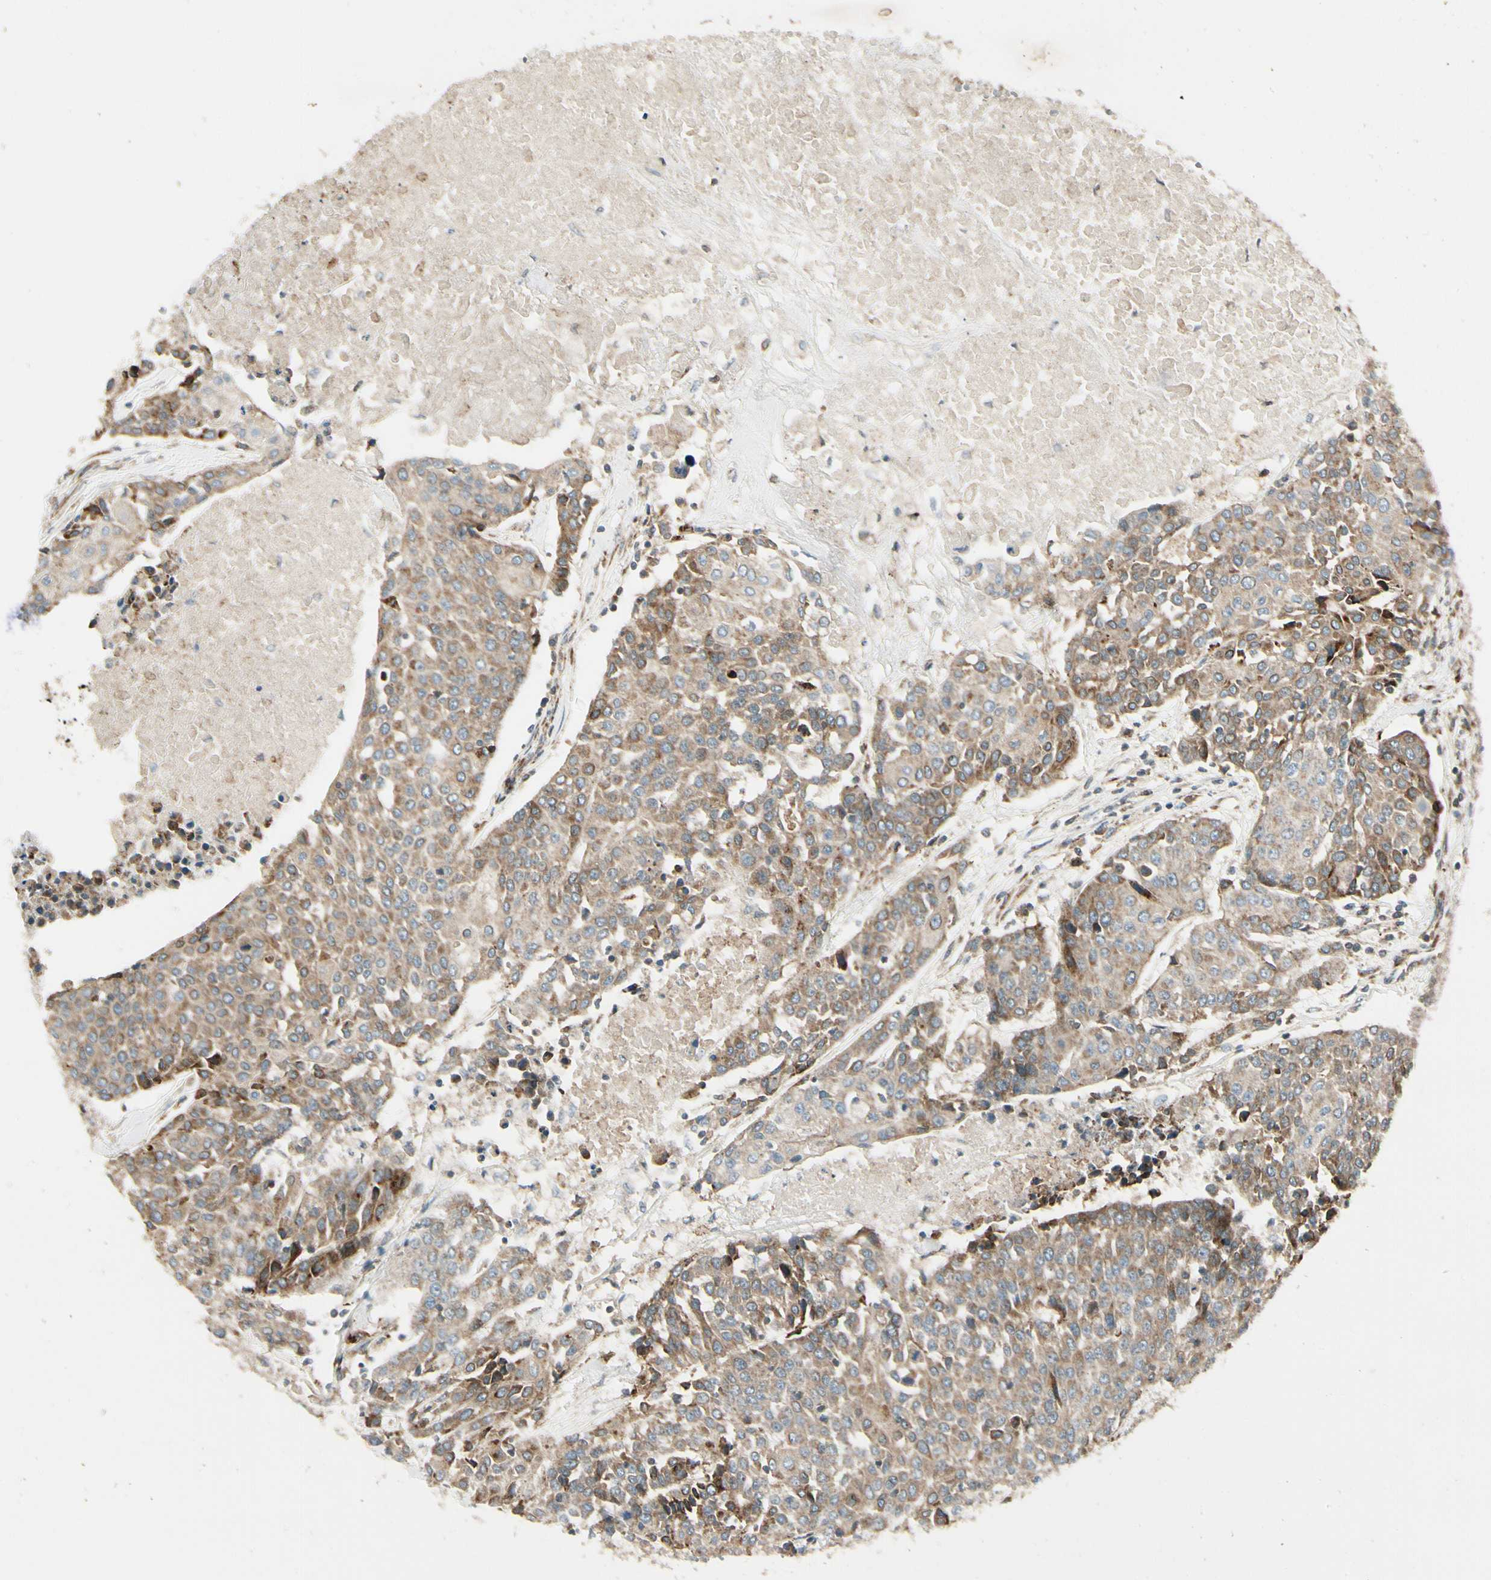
{"staining": {"intensity": "moderate", "quantity": ">75%", "location": "cytoplasmic/membranous"}, "tissue": "urothelial cancer", "cell_type": "Tumor cells", "image_type": "cancer", "snomed": [{"axis": "morphology", "description": "Urothelial carcinoma, High grade"}, {"axis": "topography", "description": "Urinary bladder"}], "caption": "The immunohistochemical stain shows moderate cytoplasmic/membranous expression in tumor cells of urothelial cancer tissue.", "gene": "MRPL9", "patient": {"sex": "female", "age": 85}}